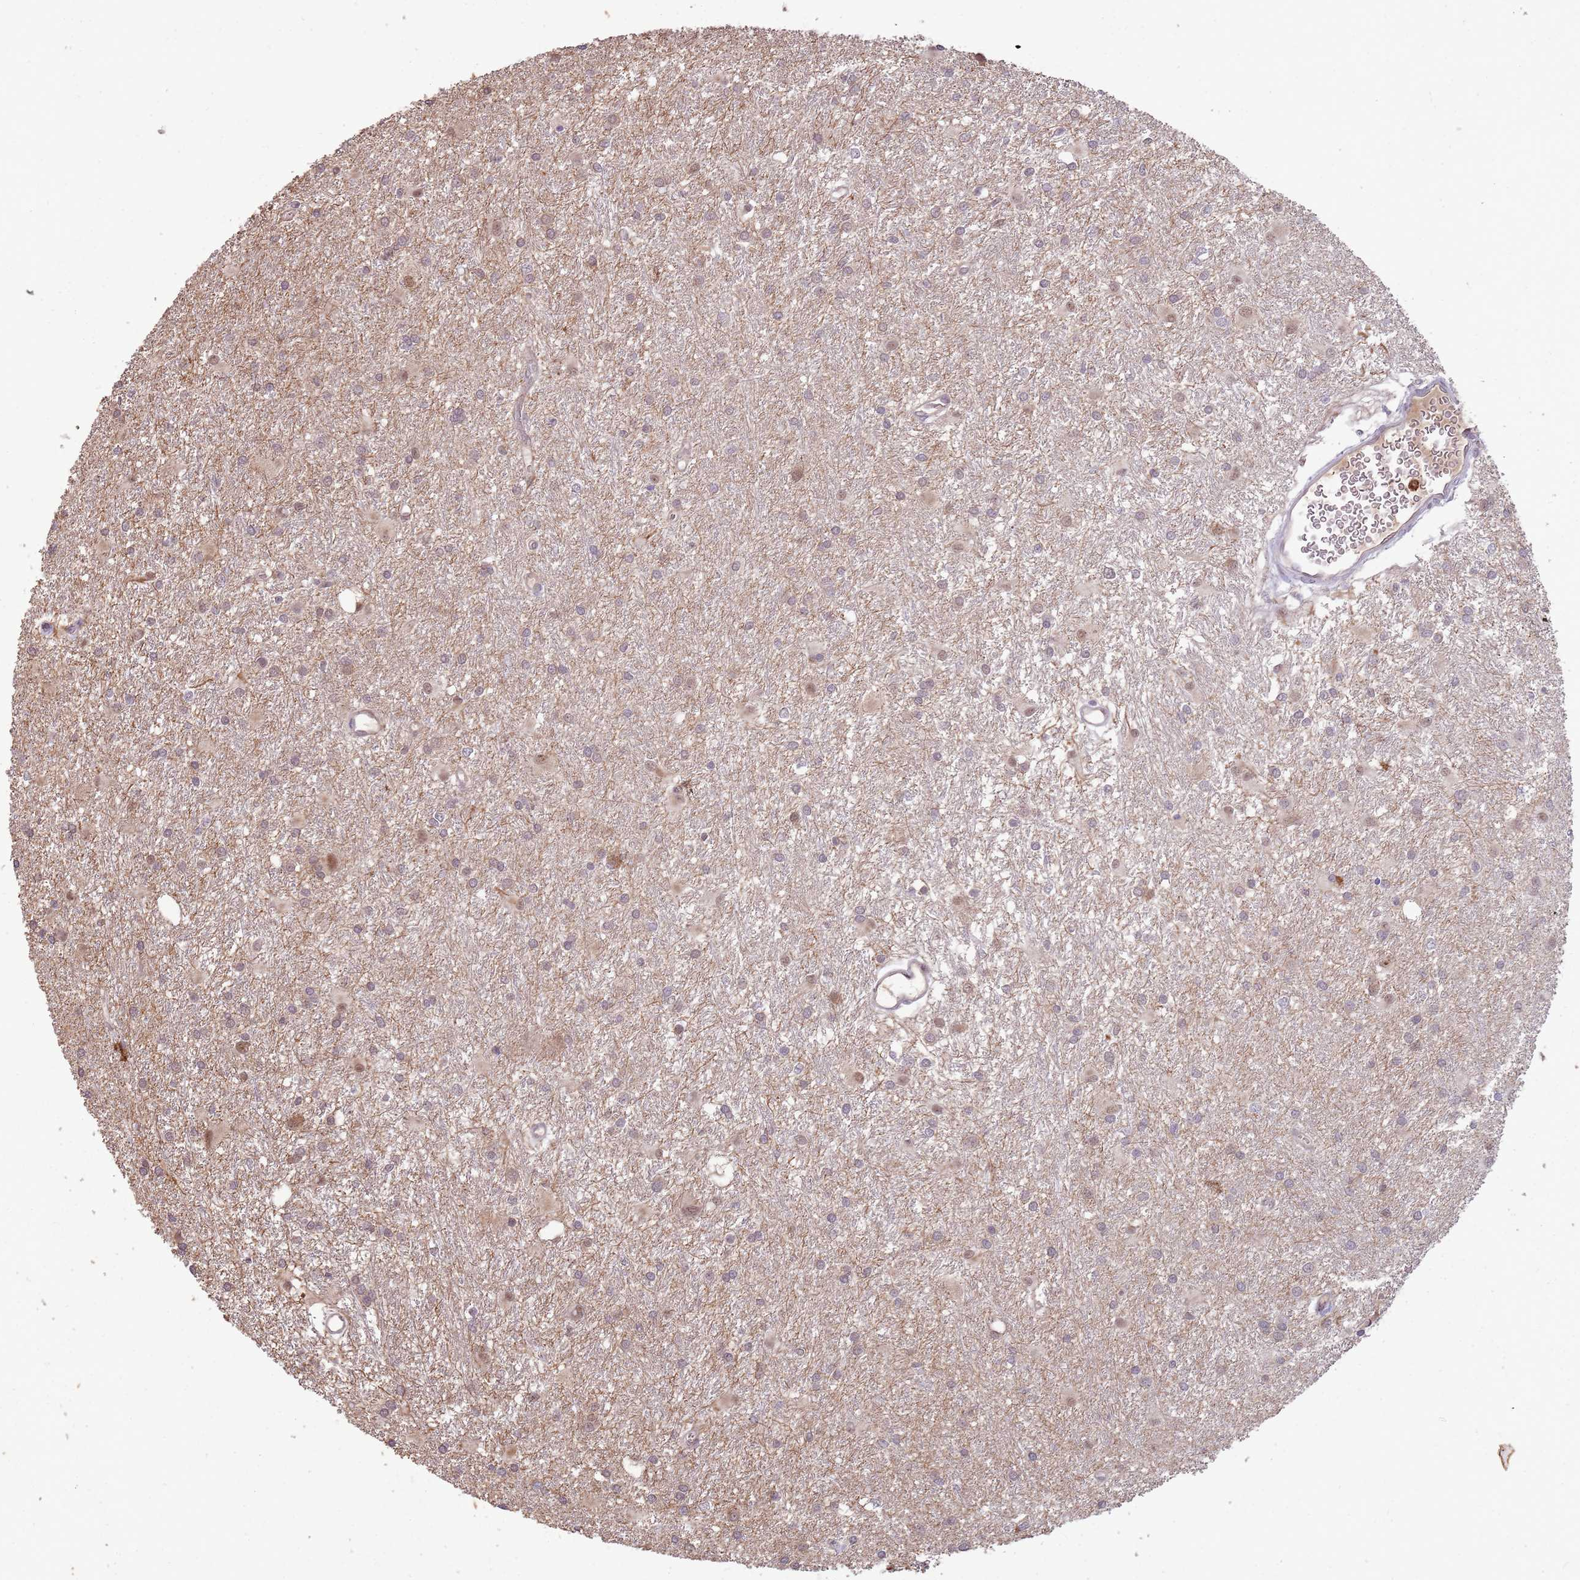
{"staining": {"intensity": "moderate", "quantity": "<25%", "location": "cytoplasmic/membranous,nuclear"}, "tissue": "glioma", "cell_type": "Tumor cells", "image_type": "cancer", "snomed": [{"axis": "morphology", "description": "Glioma, malignant, High grade"}, {"axis": "topography", "description": "Brain"}], "caption": "Immunohistochemistry (IHC) of high-grade glioma (malignant) exhibits low levels of moderate cytoplasmic/membranous and nuclear expression in about <25% of tumor cells. (DAB = brown stain, brightfield microscopy at high magnification).", "gene": "NBPF6", "patient": {"sex": "female", "age": 50}}